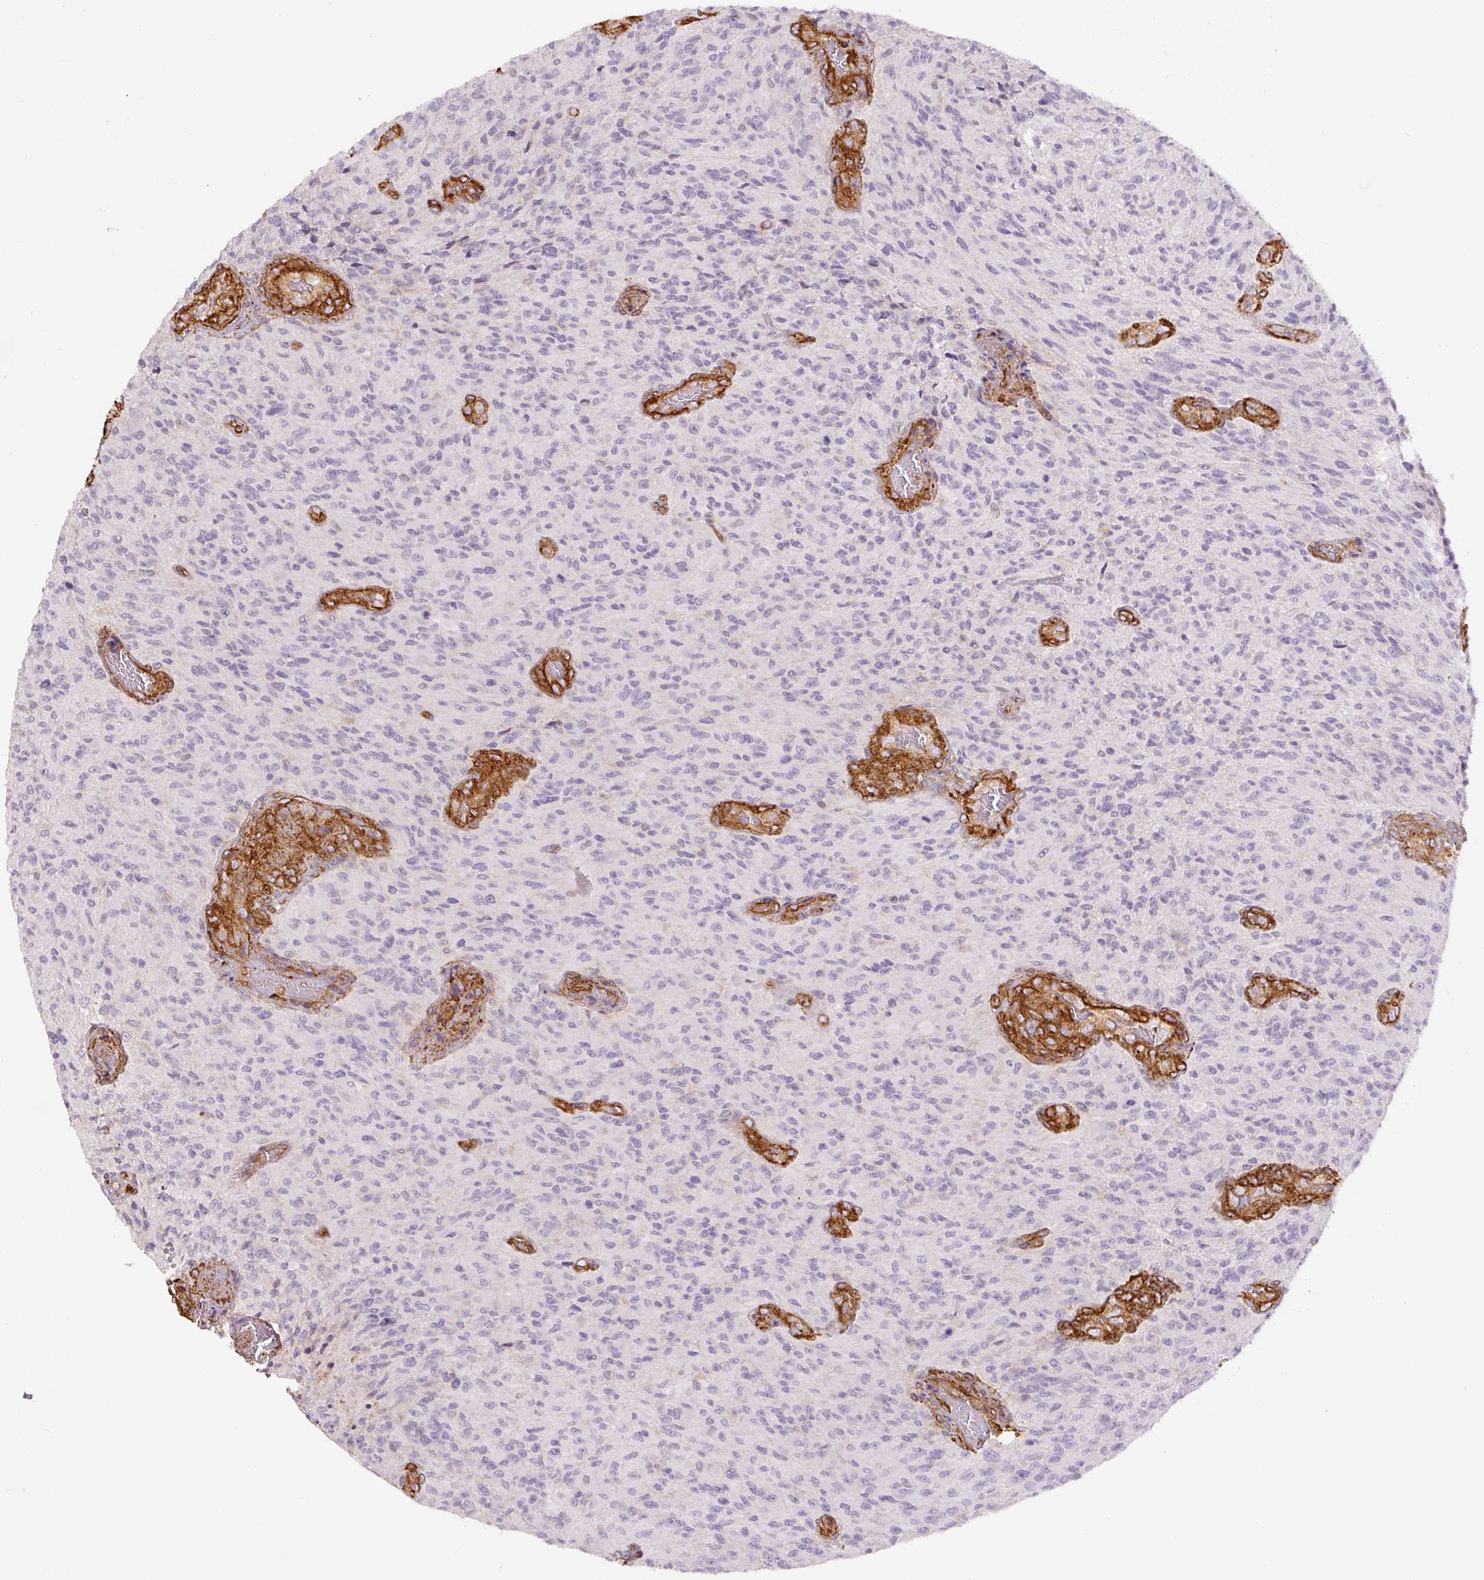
{"staining": {"intensity": "negative", "quantity": "none", "location": "none"}, "tissue": "glioma", "cell_type": "Tumor cells", "image_type": "cancer", "snomed": [{"axis": "morphology", "description": "Normal tissue, NOS"}, {"axis": "morphology", "description": "Glioma, malignant, High grade"}, {"axis": "topography", "description": "Cerebral cortex"}], "caption": "Malignant high-grade glioma stained for a protein using immunohistochemistry (IHC) demonstrates no expression tumor cells.", "gene": "MYL12A", "patient": {"sex": "male", "age": 56}}